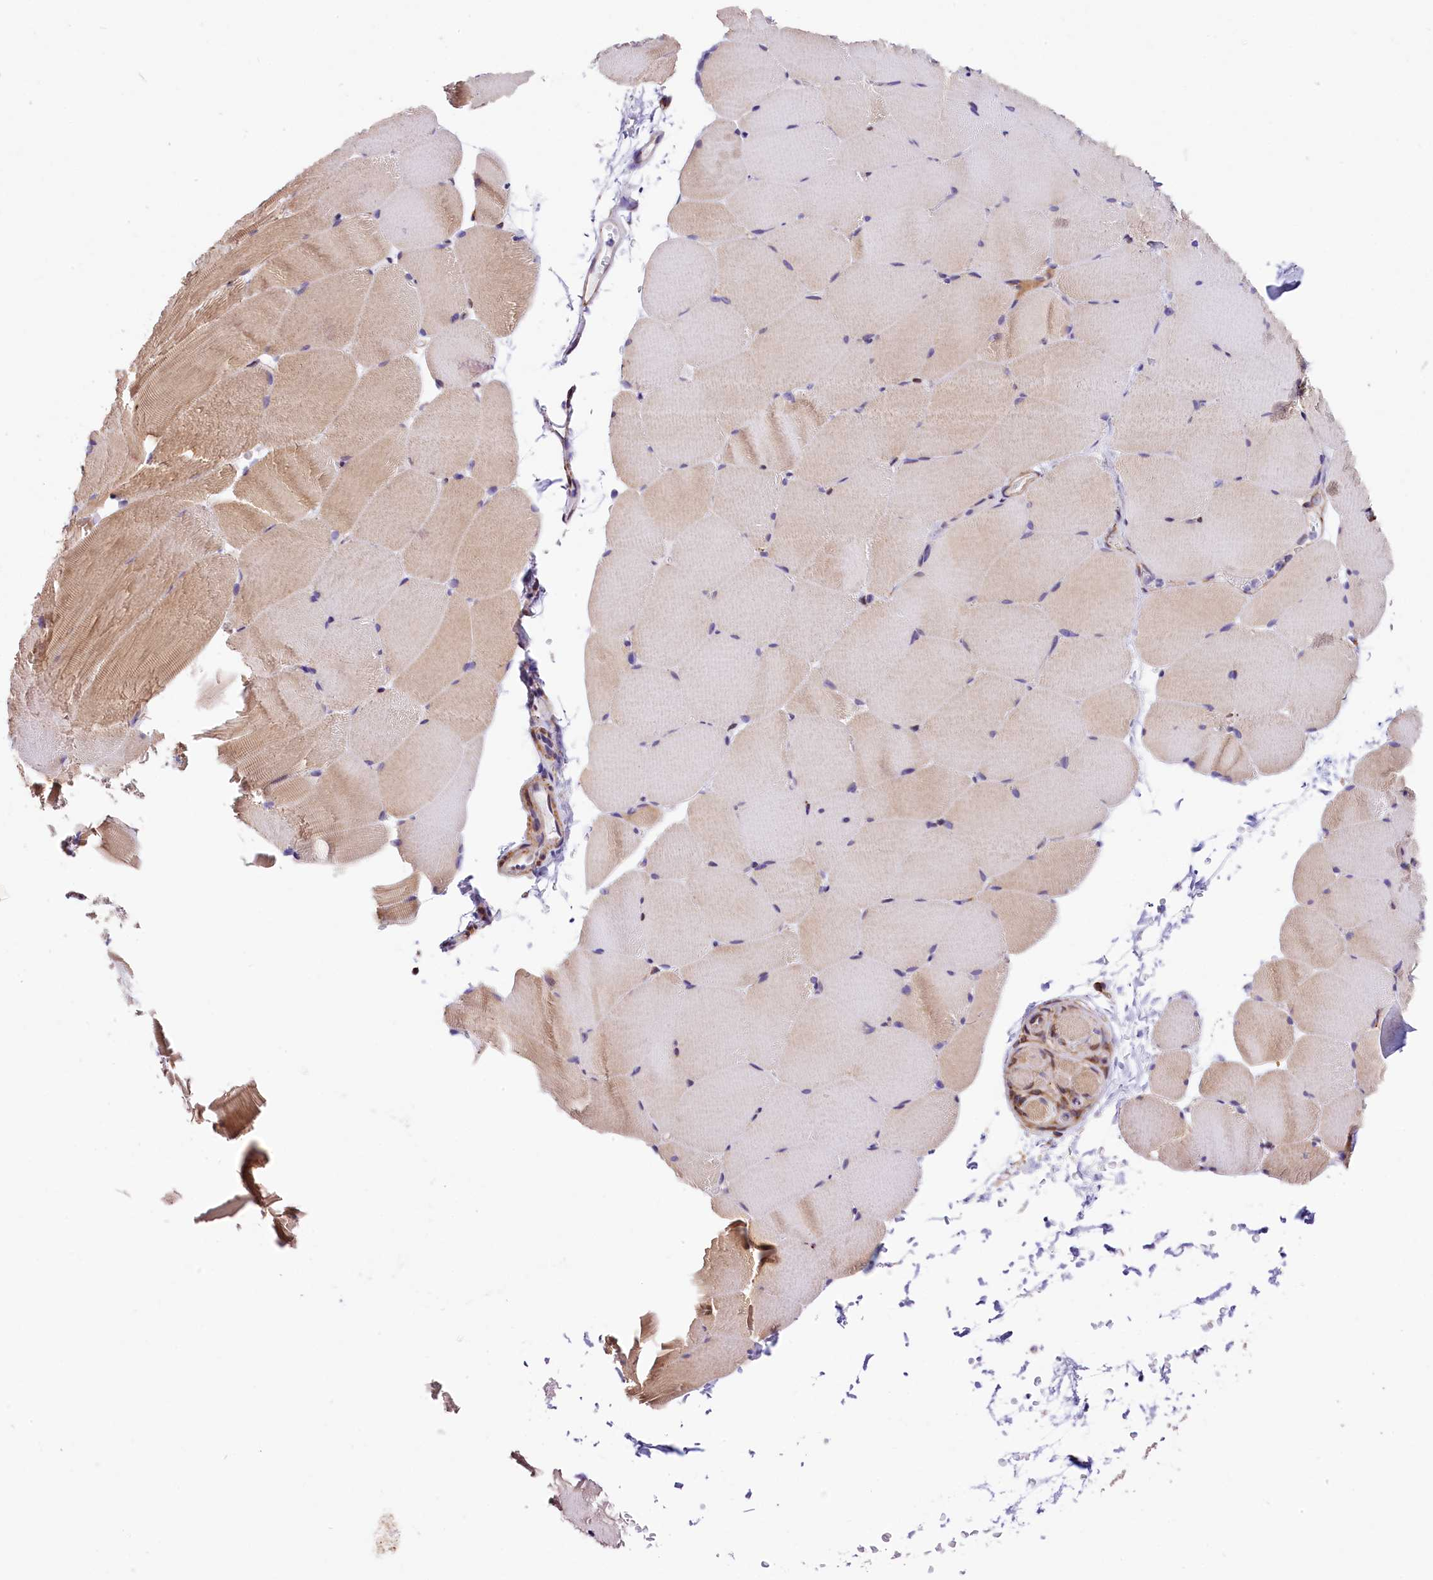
{"staining": {"intensity": "moderate", "quantity": "<25%", "location": "cytoplasmic/membranous"}, "tissue": "skeletal muscle", "cell_type": "Myocytes", "image_type": "normal", "snomed": [{"axis": "morphology", "description": "Normal tissue, NOS"}, {"axis": "topography", "description": "Skeletal muscle"}, {"axis": "topography", "description": "Parathyroid gland"}], "caption": "High-power microscopy captured an immunohistochemistry (IHC) micrograph of unremarkable skeletal muscle, revealing moderate cytoplasmic/membranous positivity in about <25% of myocytes.", "gene": "ITGA1", "patient": {"sex": "female", "age": 37}}